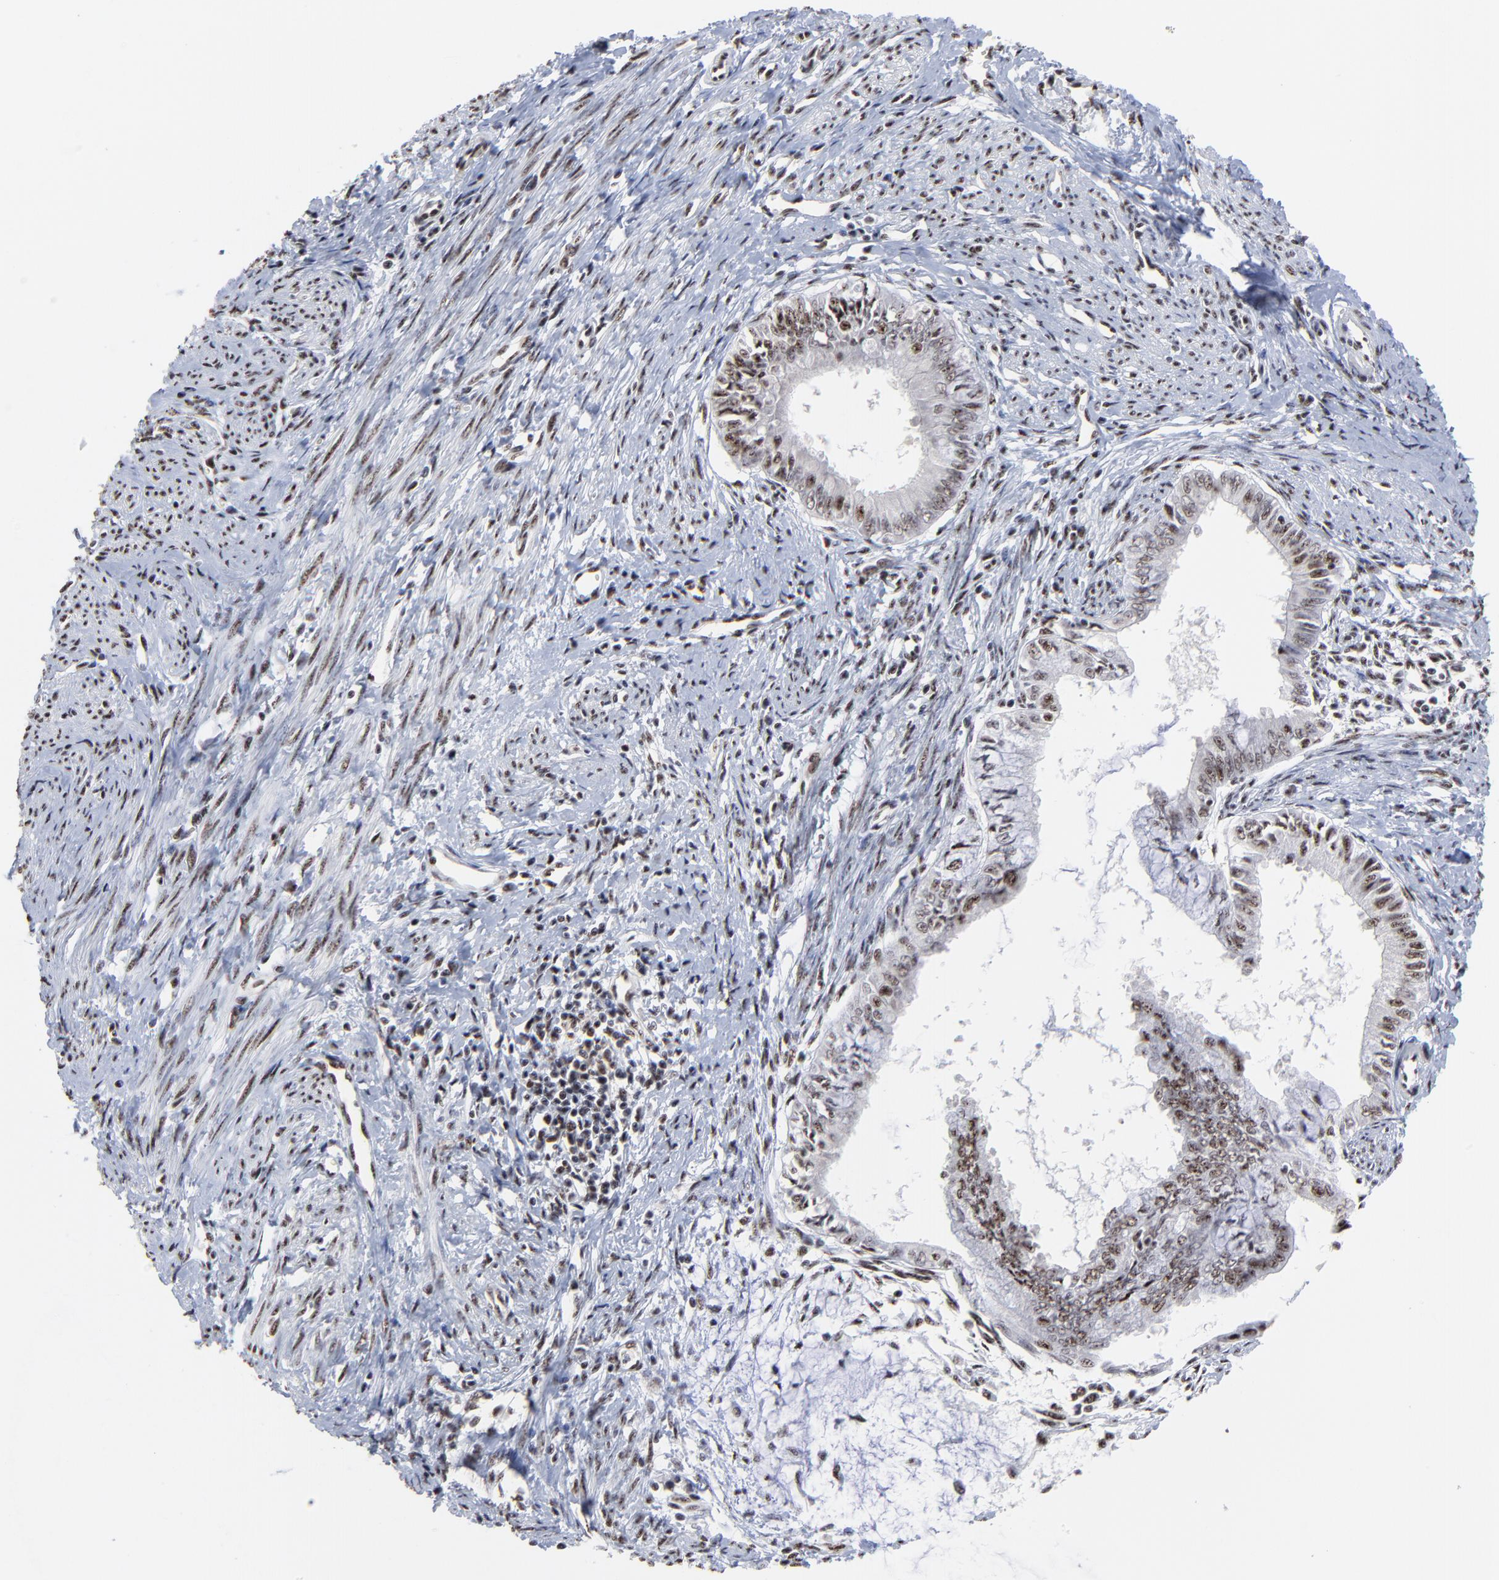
{"staining": {"intensity": "moderate", "quantity": "25%-75%", "location": "nuclear"}, "tissue": "endometrial cancer", "cell_type": "Tumor cells", "image_type": "cancer", "snomed": [{"axis": "morphology", "description": "Adenocarcinoma, NOS"}, {"axis": "topography", "description": "Endometrium"}], "caption": "DAB (3,3'-diaminobenzidine) immunohistochemical staining of human adenocarcinoma (endometrial) exhibits moderate nuclear protein expression in approximately 25%-75% of tumor cells. The protein is stained brown, and the nuclei are stained in blue (DAB (3,3'-diaminobenzidine) IHC with brightfield microscopy, high magnification).", "gene": "MBD4", "patient": {"sex": "female", "age": 76}}